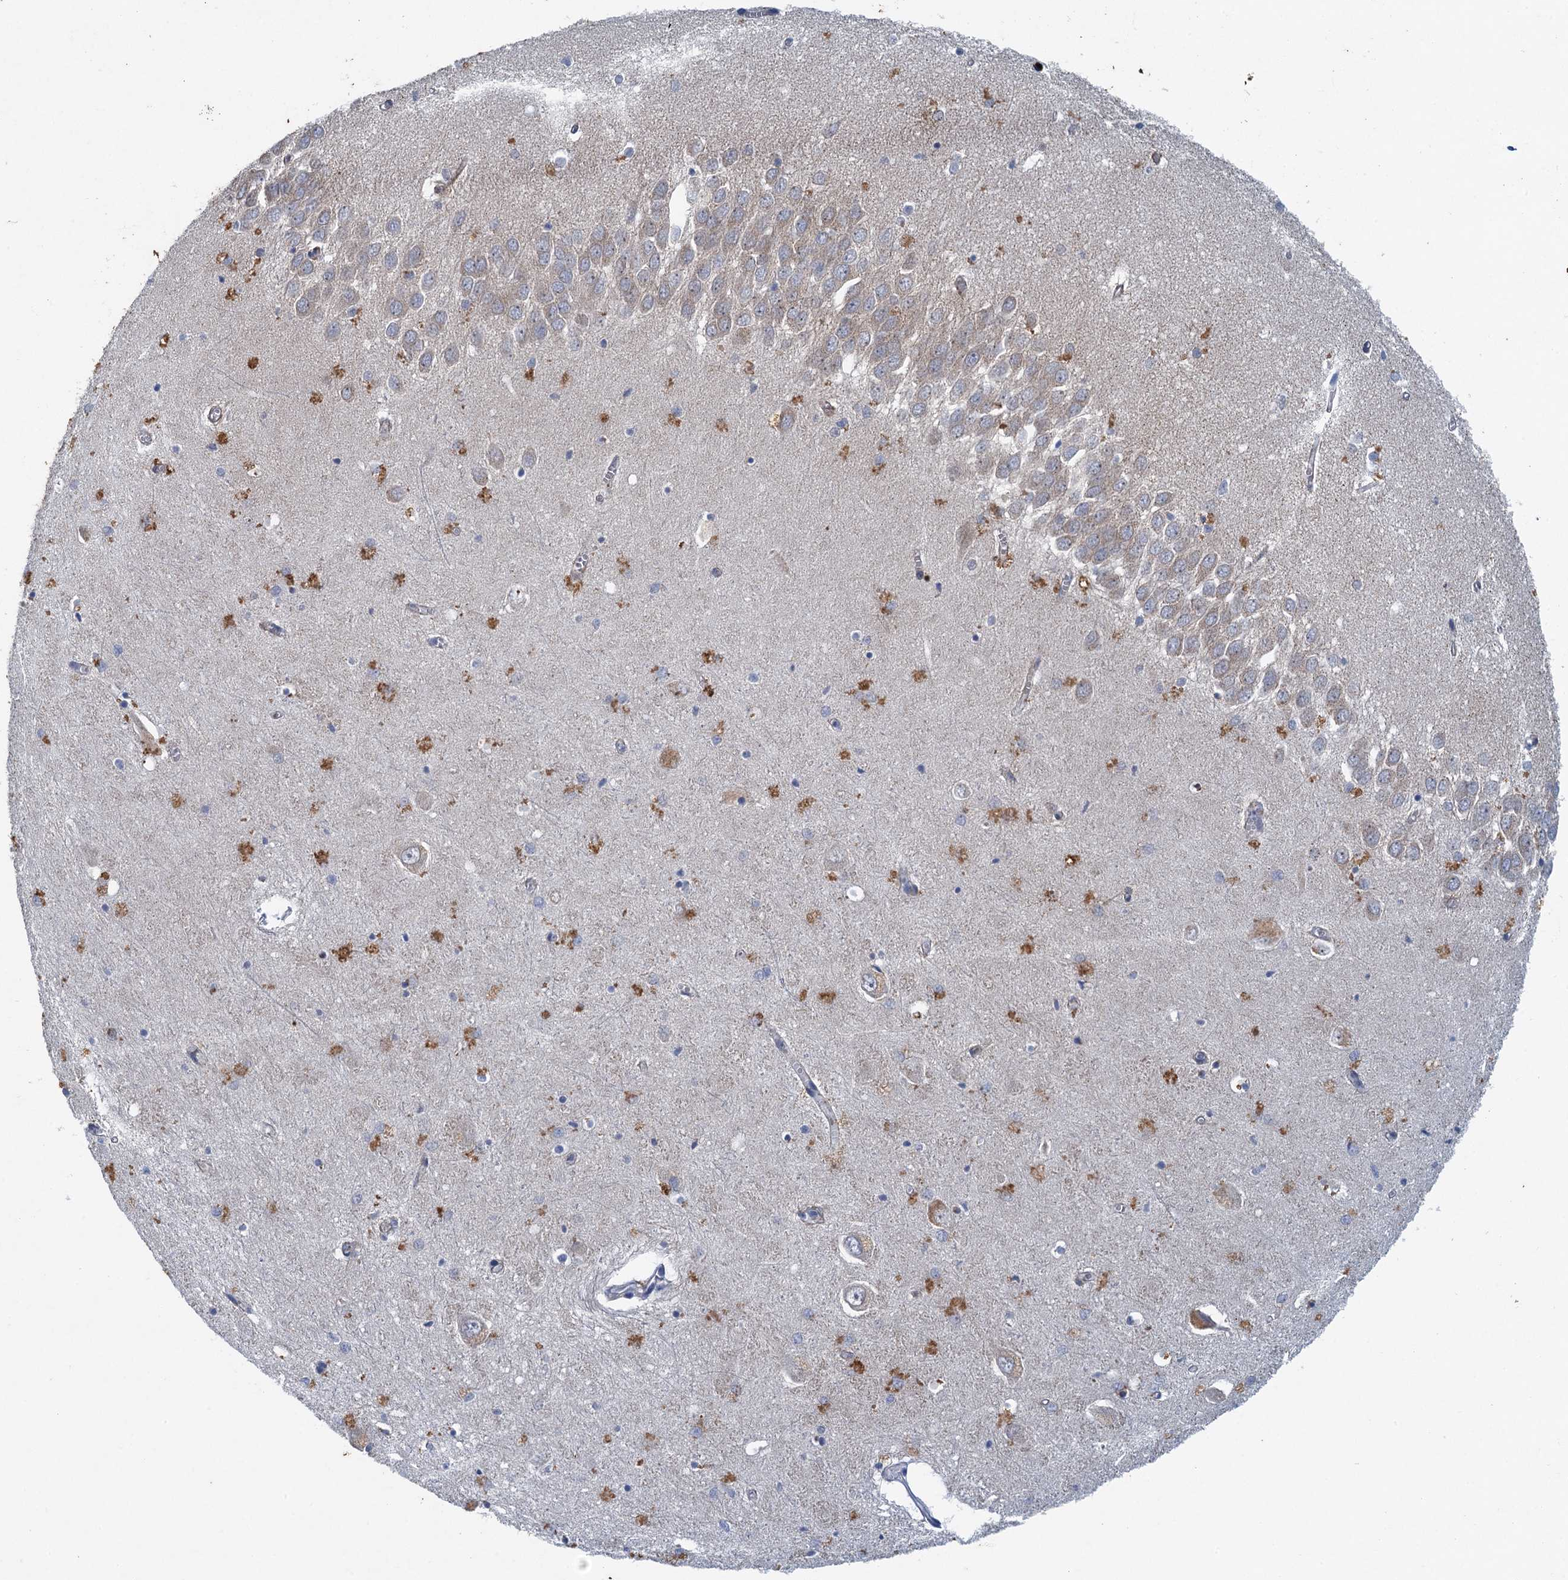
{"staining": {"intensity": "weak", "quantity": "<25%", "location": "cytoplasmic/membranous"}, "tissue": "hippocampus", "cell_type": "Glial cells", "image_type": "normal", "snomed": [{"axis": "morphology", "description": "Normal tissue, NOS"}, {"axis": "topography", "description": "Hippocampus"}], "caption": "This is an IHC photomicrograph of unremarkable hippocampus. There is no expression in glial cells.", "gene": "TPCN1", "patient": {"sex": "male", "age": 70}}